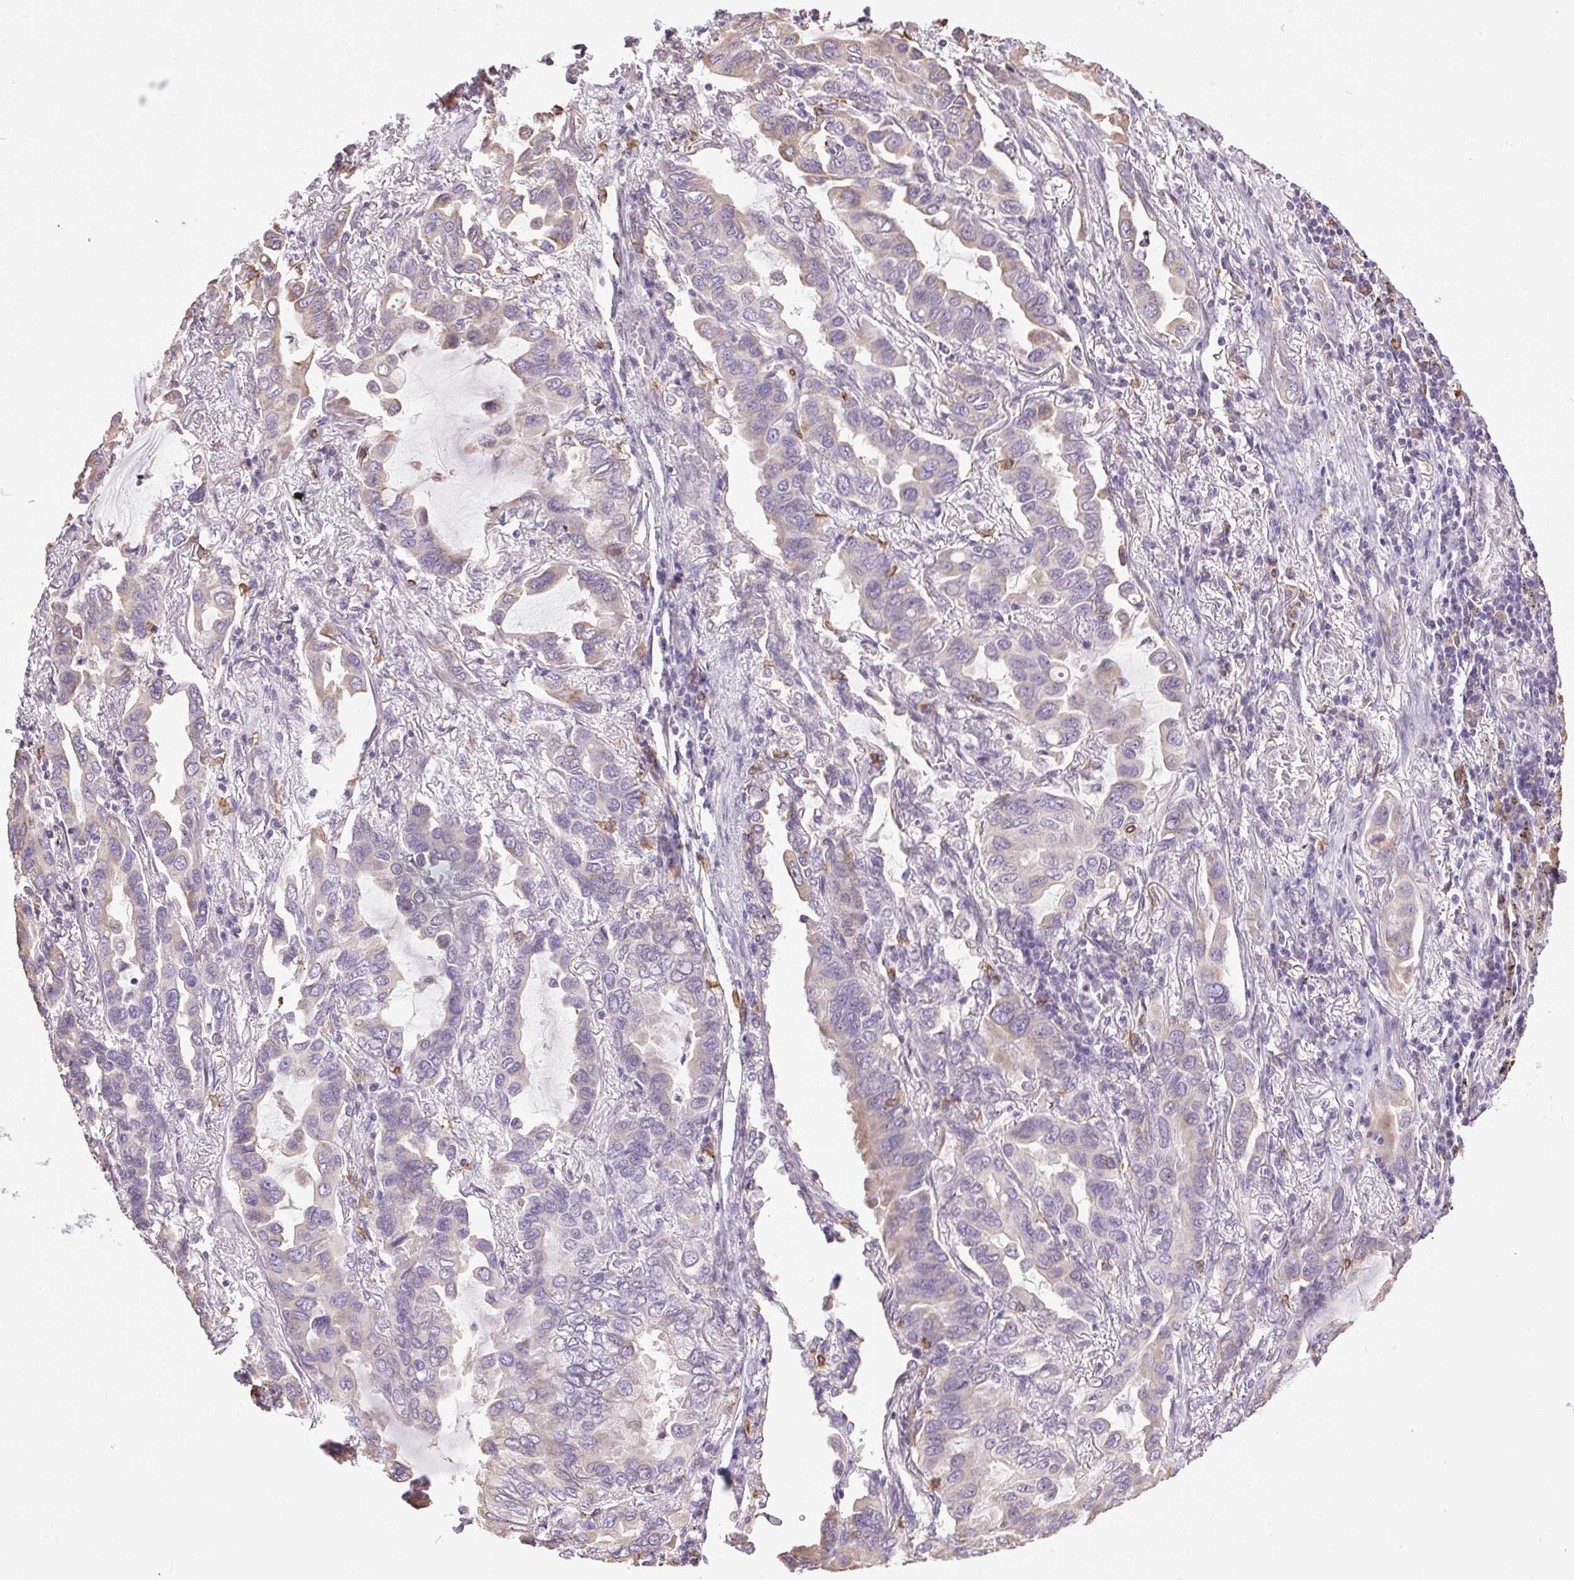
{"staining": {"intensity": "moderate", "quantity": "<25%", "location": "cytoplasmic/membranous"}, "tissue": "lung cancer", "cell_type": "Tumor cells", "image_type": "cancer", "snomed": [{"axis": "morphology", "description": "Adenocarcinoma, NOS"}, {"axis": "topography", "description": "Lung"}], "caption": "Immunohistochemistry image of adenocarcinoma (lung) stained for a protein (brown), which exhibits low levels of moderate cytoplasmic/membranous positivity in about <25% of tumor cells.", "gene": "SNX31", "patient": {"sex": "male", "age": 64}}